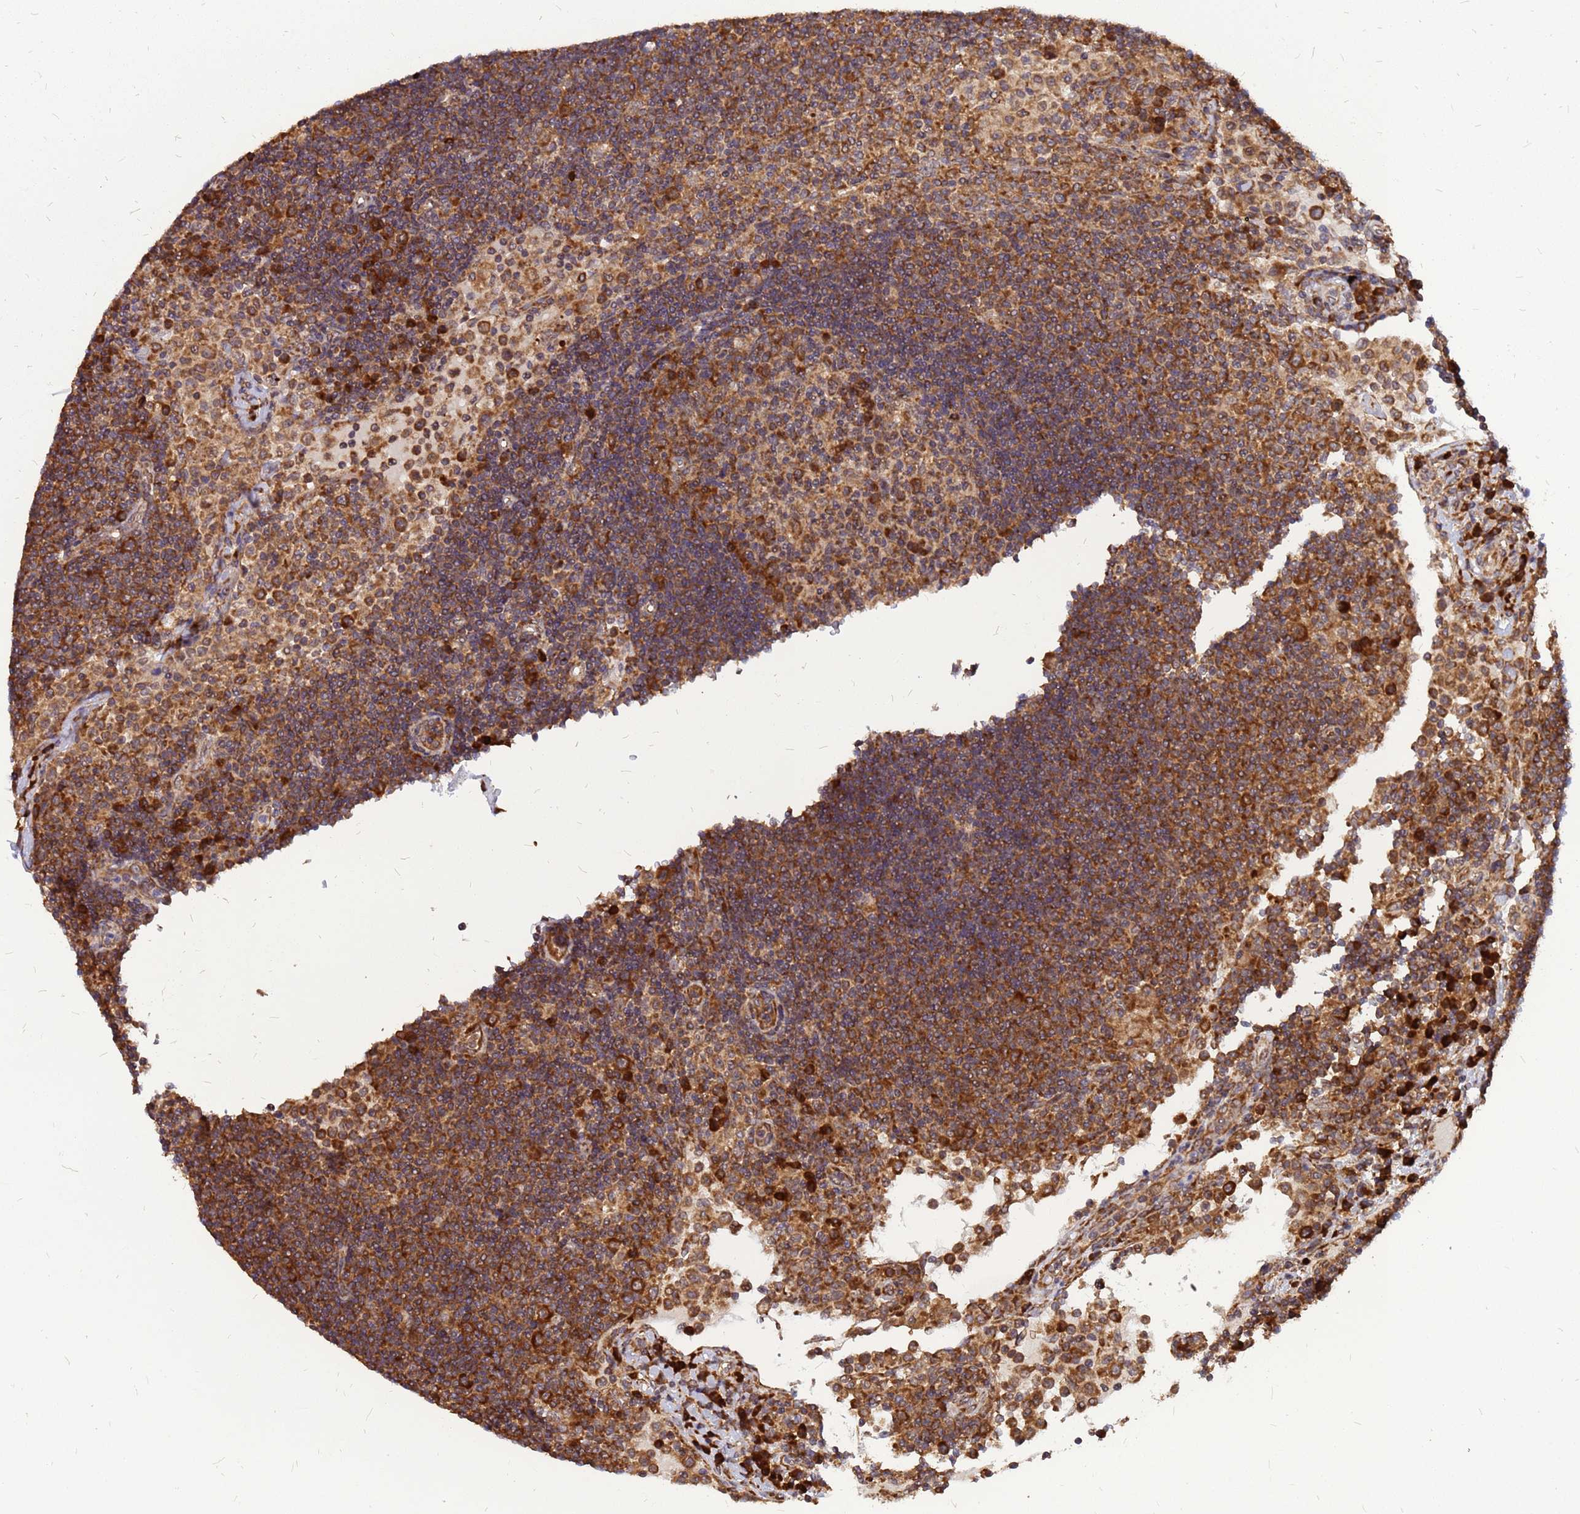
{"staining": {"intensity": "strong", "quantity": ">75%", "location": "cytoplasmic/membranous"}, "tissue": "lymph node", "cell_type": "Germinal center cells", "image_type": "normal", "snomed": [{"axis": "morphology", "description": "Normal tissue, NOS"}, {"axis": "topography", "description": "Lymph node"}], "caption": "A high-resolution photomicrograph shows immunohistochemistry staining of normal lymph node, which shows strong cytoplasmic/membranous positivity in about >75% of germinal center cells.", "gene": "RPL8", "patient": {"sex": "female", "age": 53}}